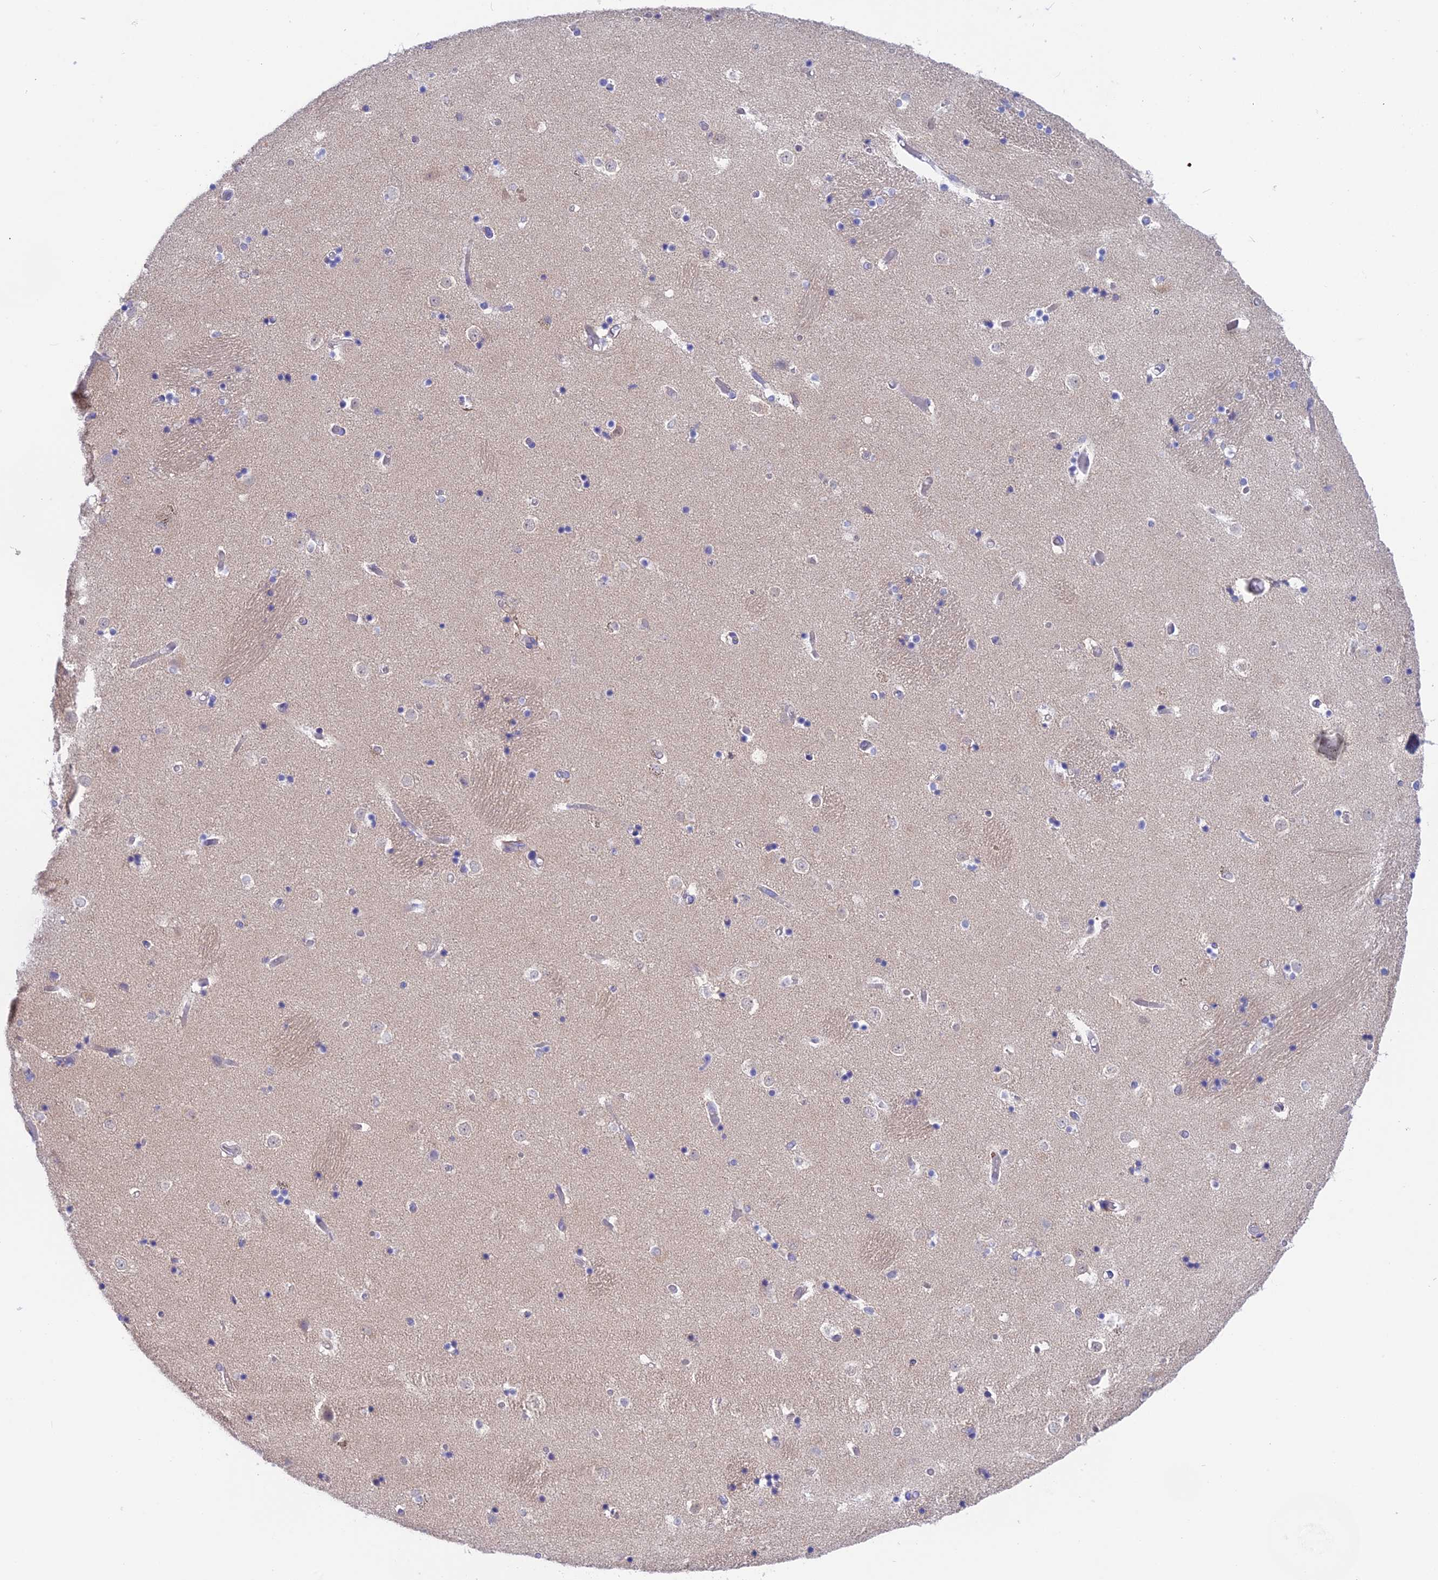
{"staining": {"intensity": "negative", "quantity": "none", "location": "none"}, "tissue": "caudate", "cell_type": "Glial cells", "image_type": "normal", "snomed": [{"axis": "morphology", "description": "Normal tissue, NOS"}, {"axis": "topography", "description": "Lateral ventricle wall"}], "caption": "Immunohistochemistry (IHC) of unremarkable human caudate shows no positivity in glial cells.", "gene": "LZTFL1", "patient": {"sex": "female", "age": 52}}